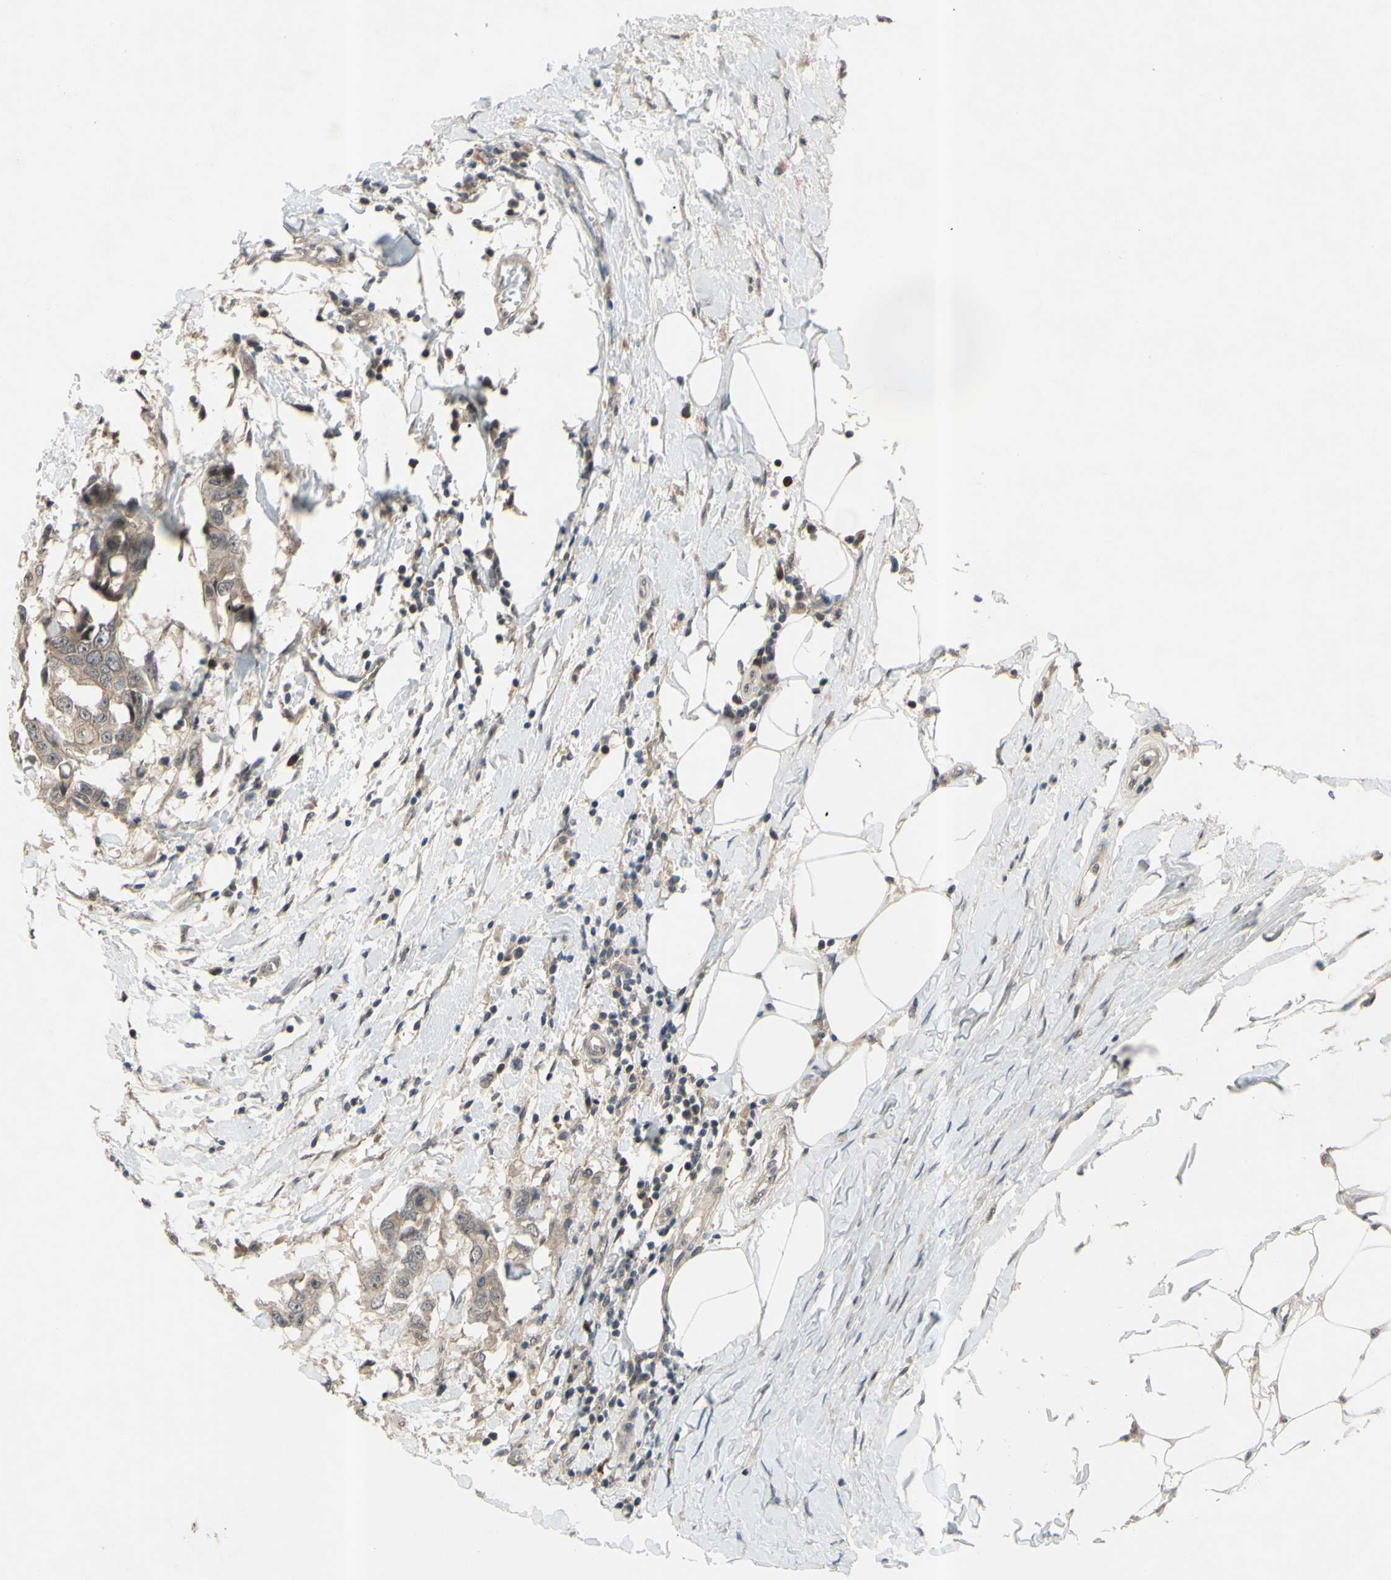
{"staining": {"intensity": "weak", "quantity": ">75%", "location": "cytoplasmic/membranous"}, "tissue": "breast cancer", "cell_type": "Tumor cells", "image_type": "cancer", "snomed": [{"axis": "morphology", "description": "Duct carcinoma"}, {"axis": "topography", "description": "Breast"}], "caption": "Tumor cells show low levels of weak cytoplasmic/membranous expression in about >75% of cells in breast cancer.", "gene": "ALK", "patient": {"sex": "female", "age": 27}}